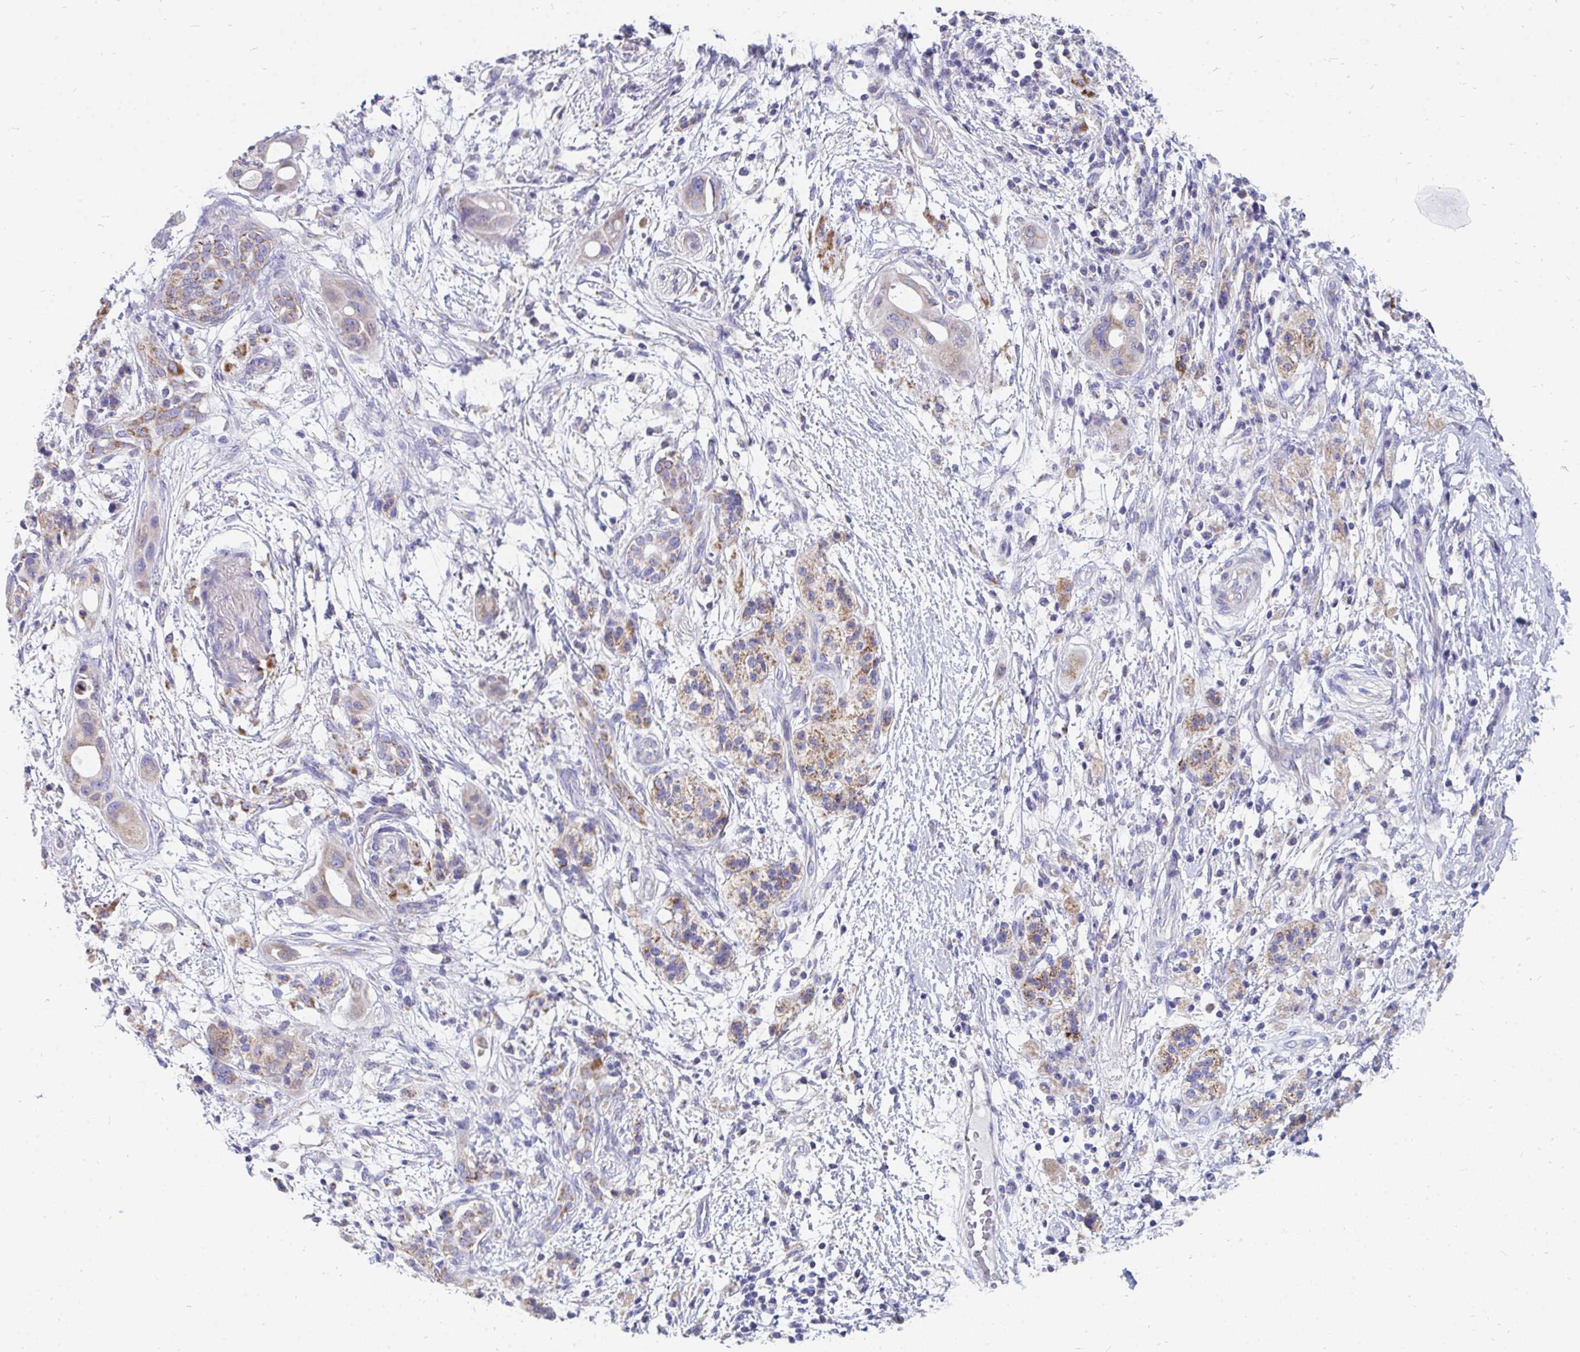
{"staining": {"intensity": "weak", "quantity": "<25%", "location": "cytoplasmic/membranous"}, "tissue": "pancreatic cancer", "cell_type": "Tumor cells", "image_type": "cancer", "snomed": [{"axis": "morphology", "description": "Adenocarcinoma, NOS"}, {"axis": "topography", "description": "Pancreas"}], "caption": "Immunohistochemical staining of human adenocarcinoma (pancreatic) shows no significant positivity in tumor cells.", "gene": "PC", "patient": {"sex": "male", "age": 68}}